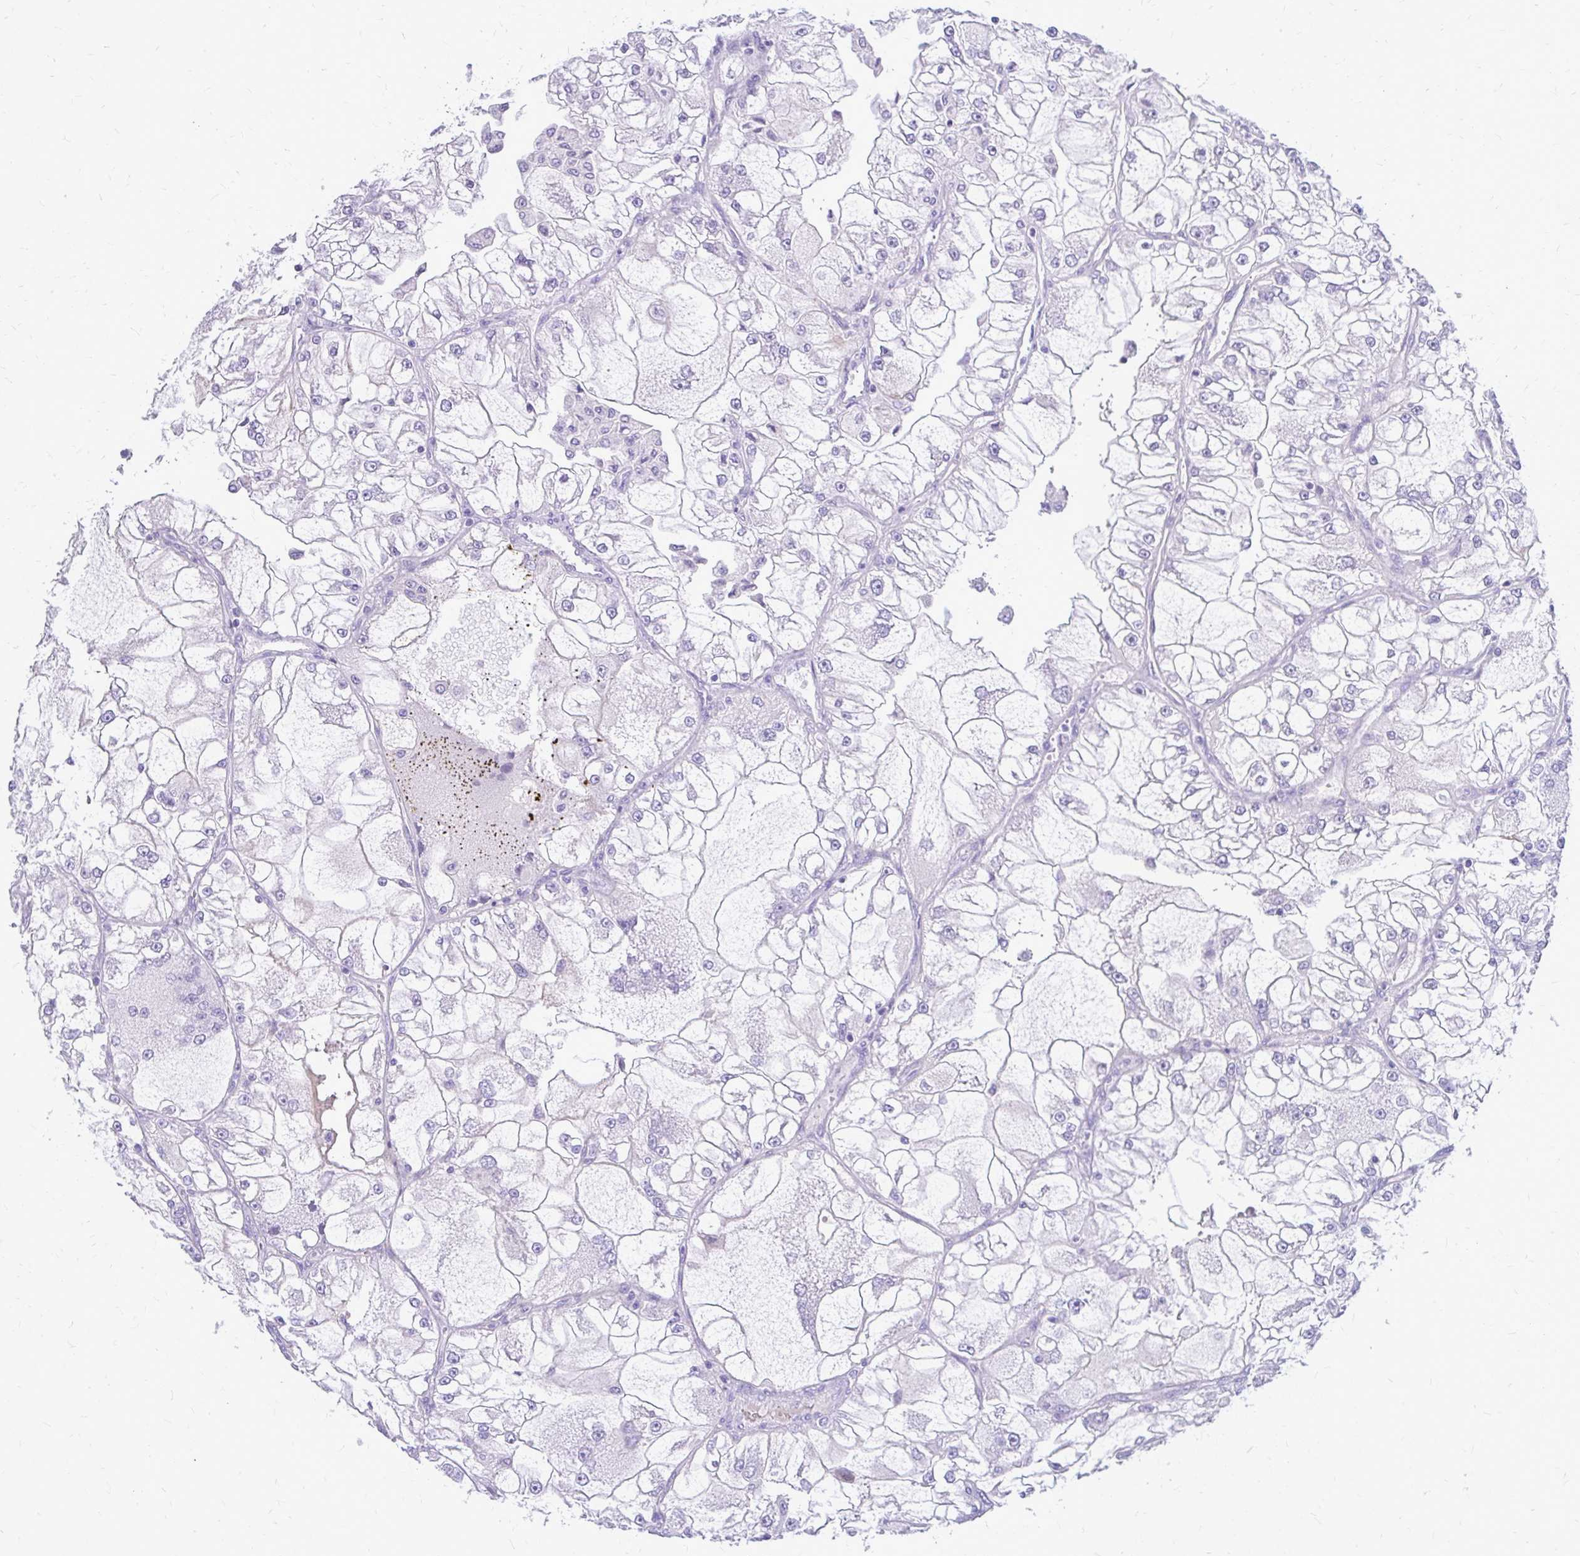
{"staining": {"intensity": "negative", "quantity": "none", "location": "none"}, "tissue": "renal cancer", "cell_type": "Tumor cells", "image_type": "cancer", "snomed": [{"axis": "morphology", "description": "Adenocarcinoma, NOS"}, {"axis": "topography", "description": "Kidney"}], "caption": "This is an IHC histopathology image of renal adenocarcinoma. There is no staining in tumor cells.", "gene": "MAP1LC3A", "patient": {"sex": "female", "age": 72}}